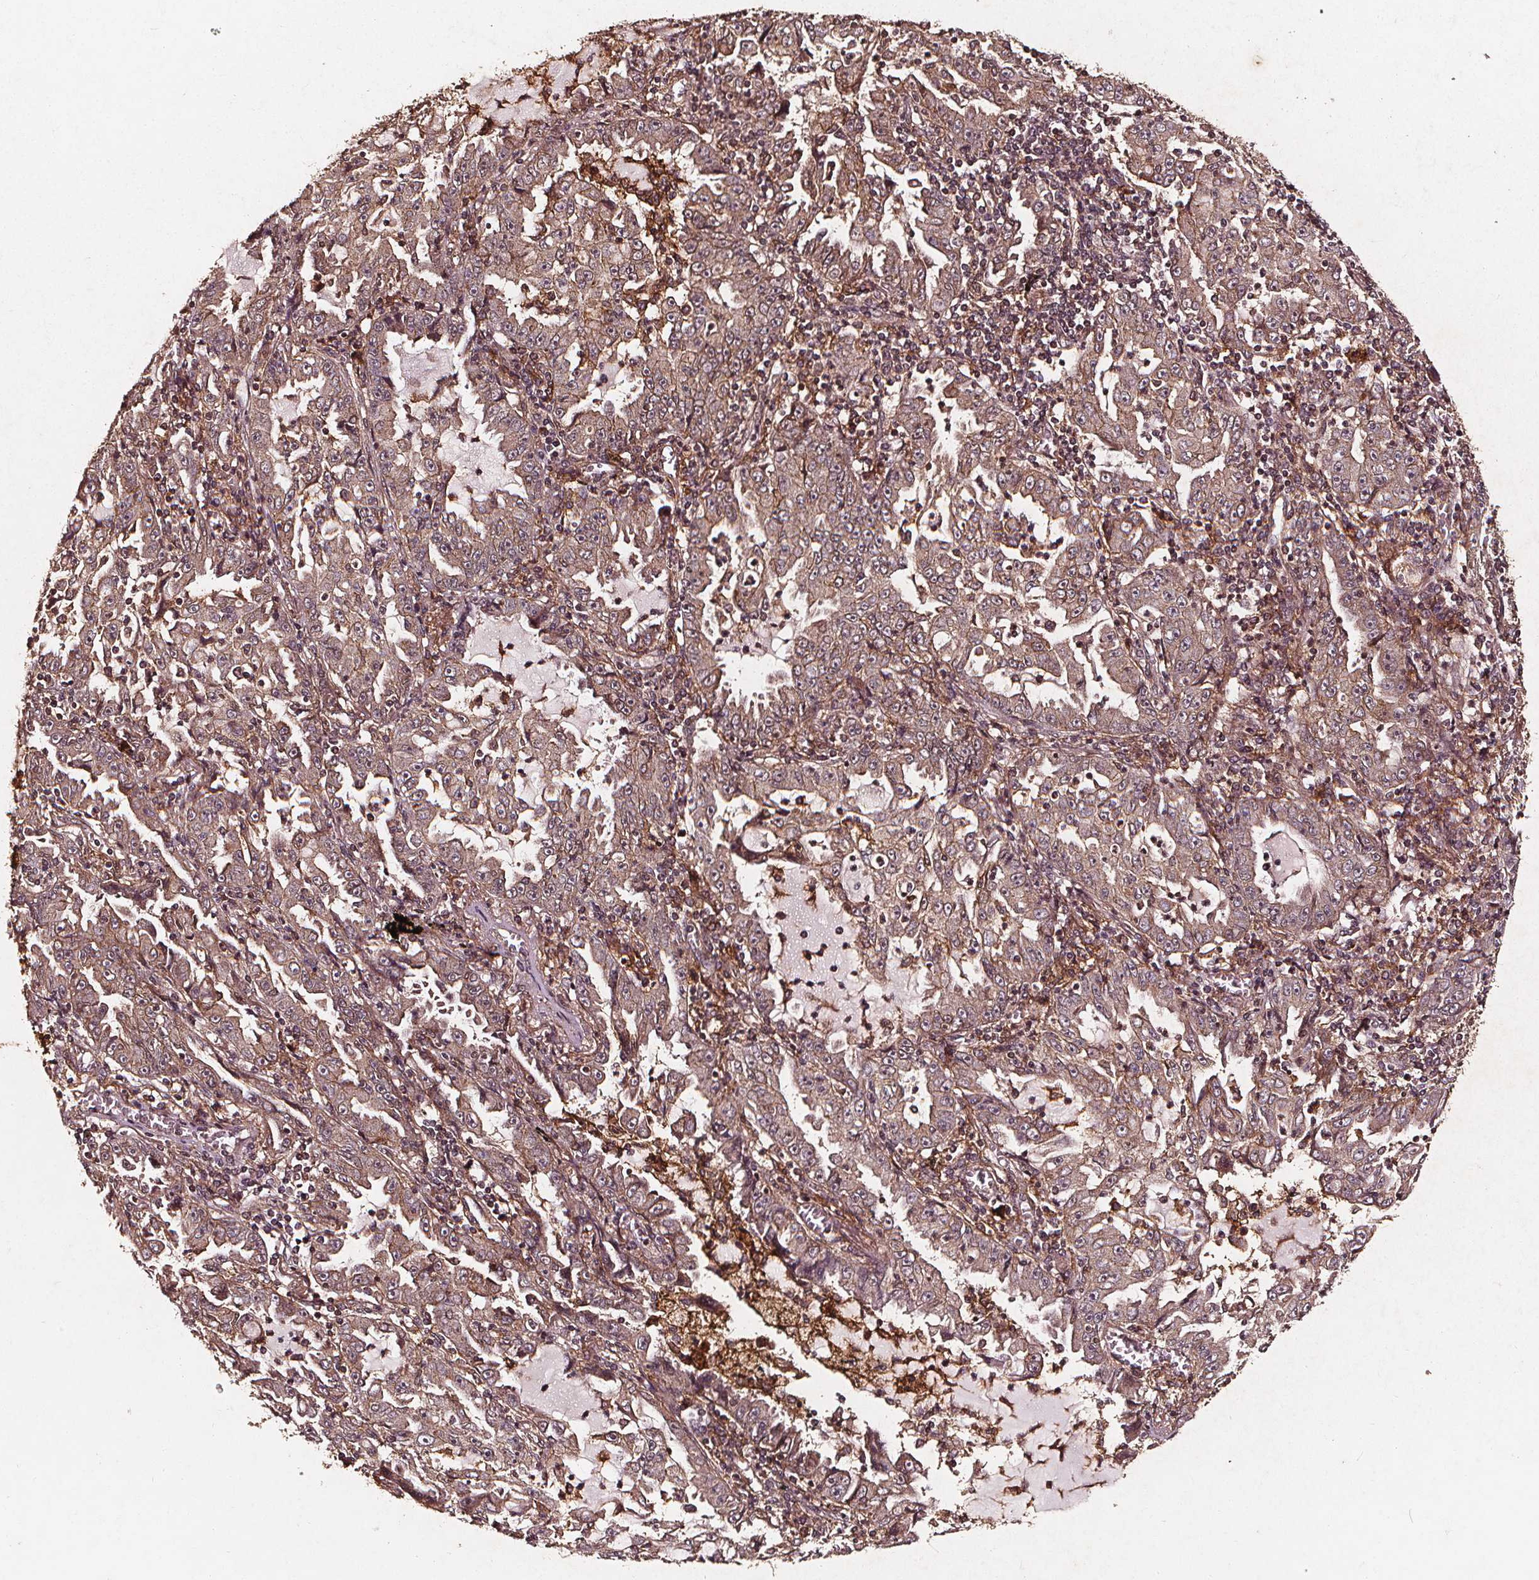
{"staining": {"intensity": "weak", "quantity": ">75%", "location": "cytoplasmic/membranous"}, "tissue": "lung cancer", "cell_type": "Tumor cells", "image_type": "cancer", "snomed": [{"axis": "morphology", "description": "Adenocarcinoma, NOS"}, {"axis": "topography", "description": "Lung"}], "caption": "A low amount of weak cytoplasmic/membranous positivity is identified in about >75% of tumor cells in lung adenocarcinoma tissue. The staining is performed using DAB brown chromogen to label protein expression. The nuclei are counter-stained blue using hematoxylin.", "gene": "ABCA1", "patient": {"sex": "female", "age": 52}}